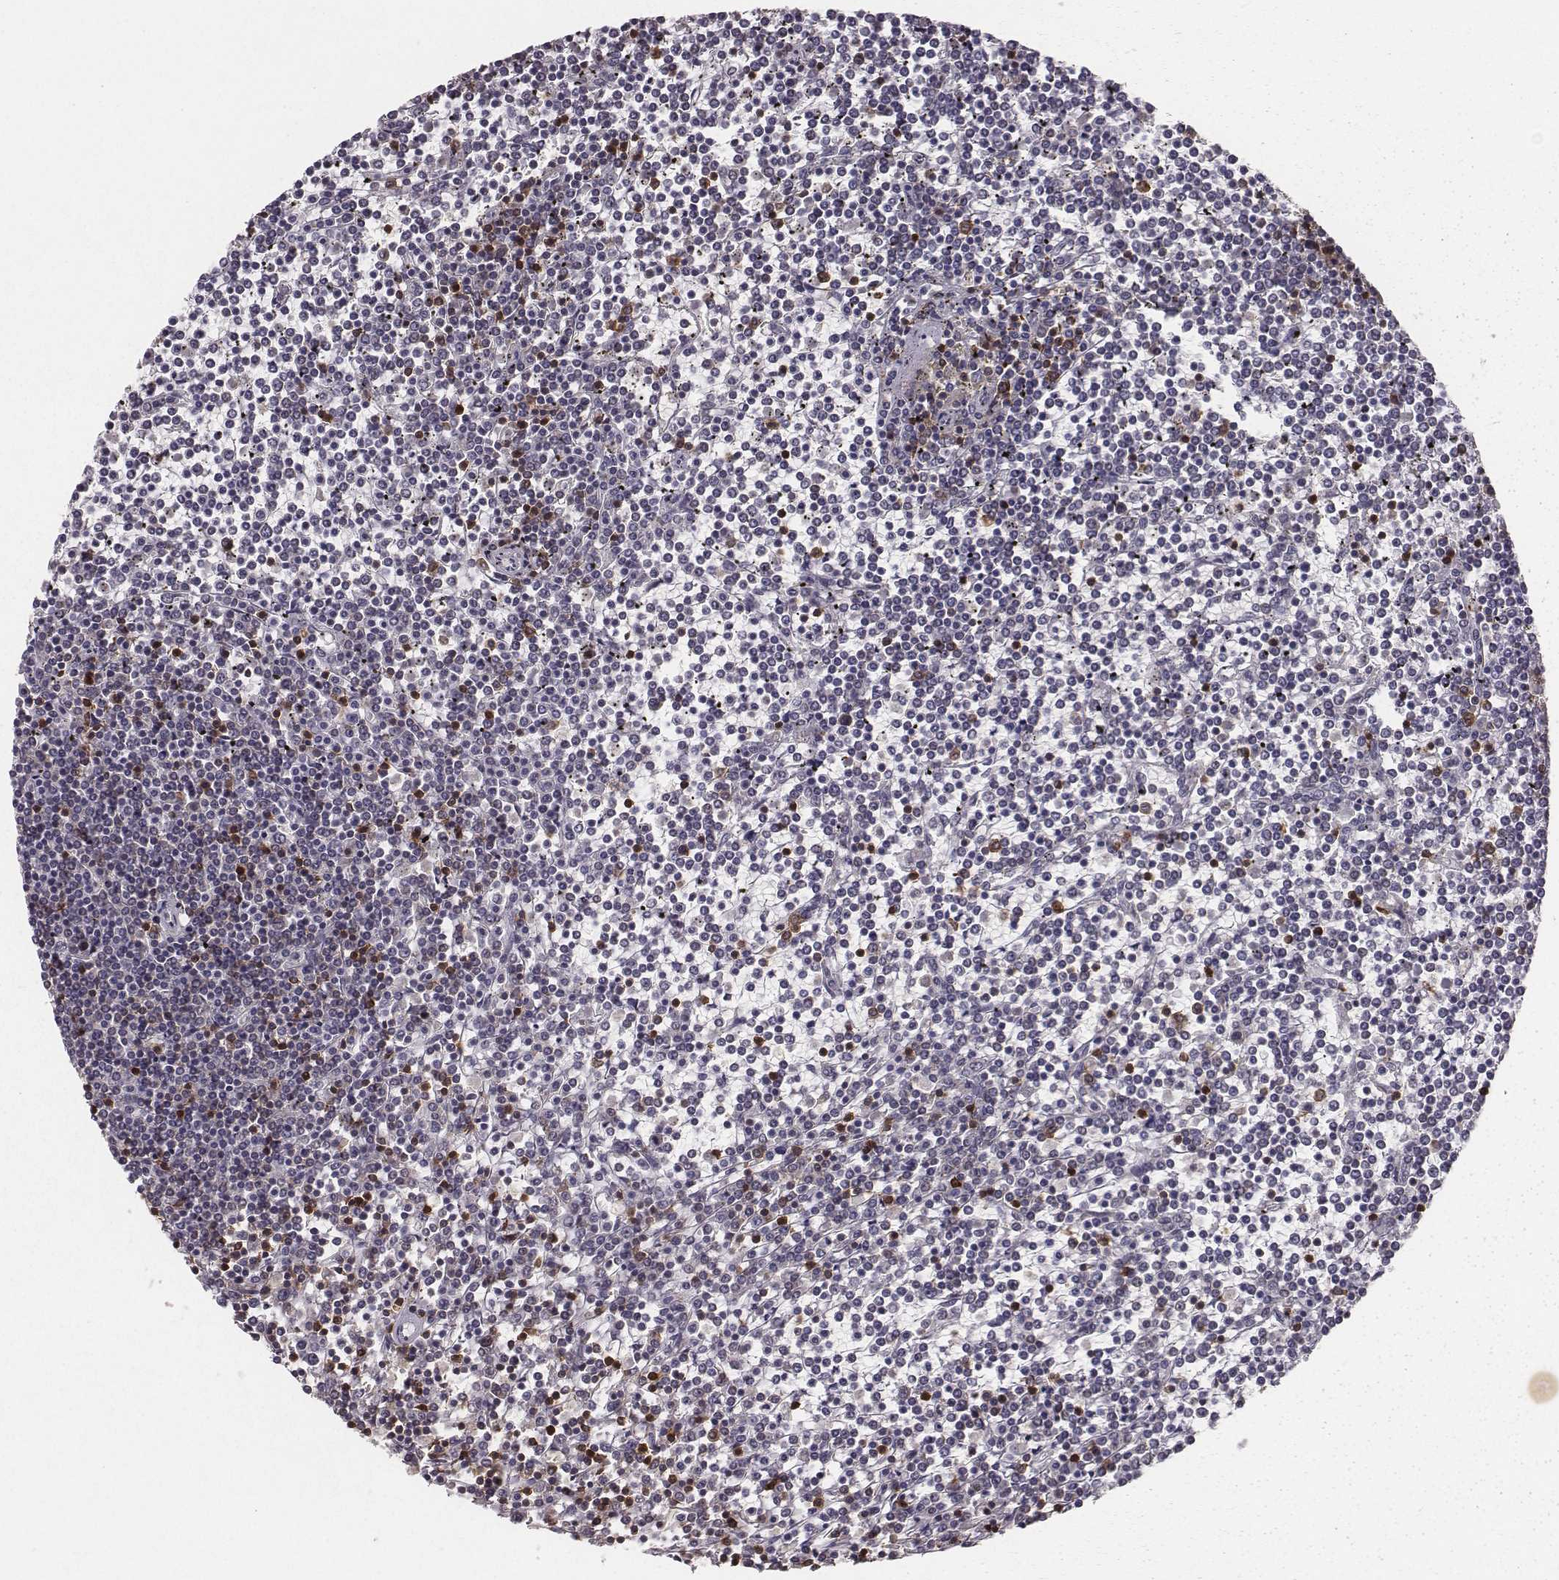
{"staining": {"intensity": "negative", "quantity": "none", "location": "none"}, "tissue": "lymphoma", "cell_type": "Tumor cells", "image_type": "cancer", "snomed": [{"axis": "morphology", "description": "Malignant lymphoma, non-Hodgkin's type, Low grade"}, {"axis": "topography", "description": "Spleen"}], "caption": "An image of malignant lymphoma, non-Hodgkin's type (low-grade) stained for a protein shows no brown staining in tumor cells. (DAB immunohistochemistry visualized using brightfield microscopy, high magnification).", "gene": "PILRA", "patient": {"sex": "female", "age": 19}}